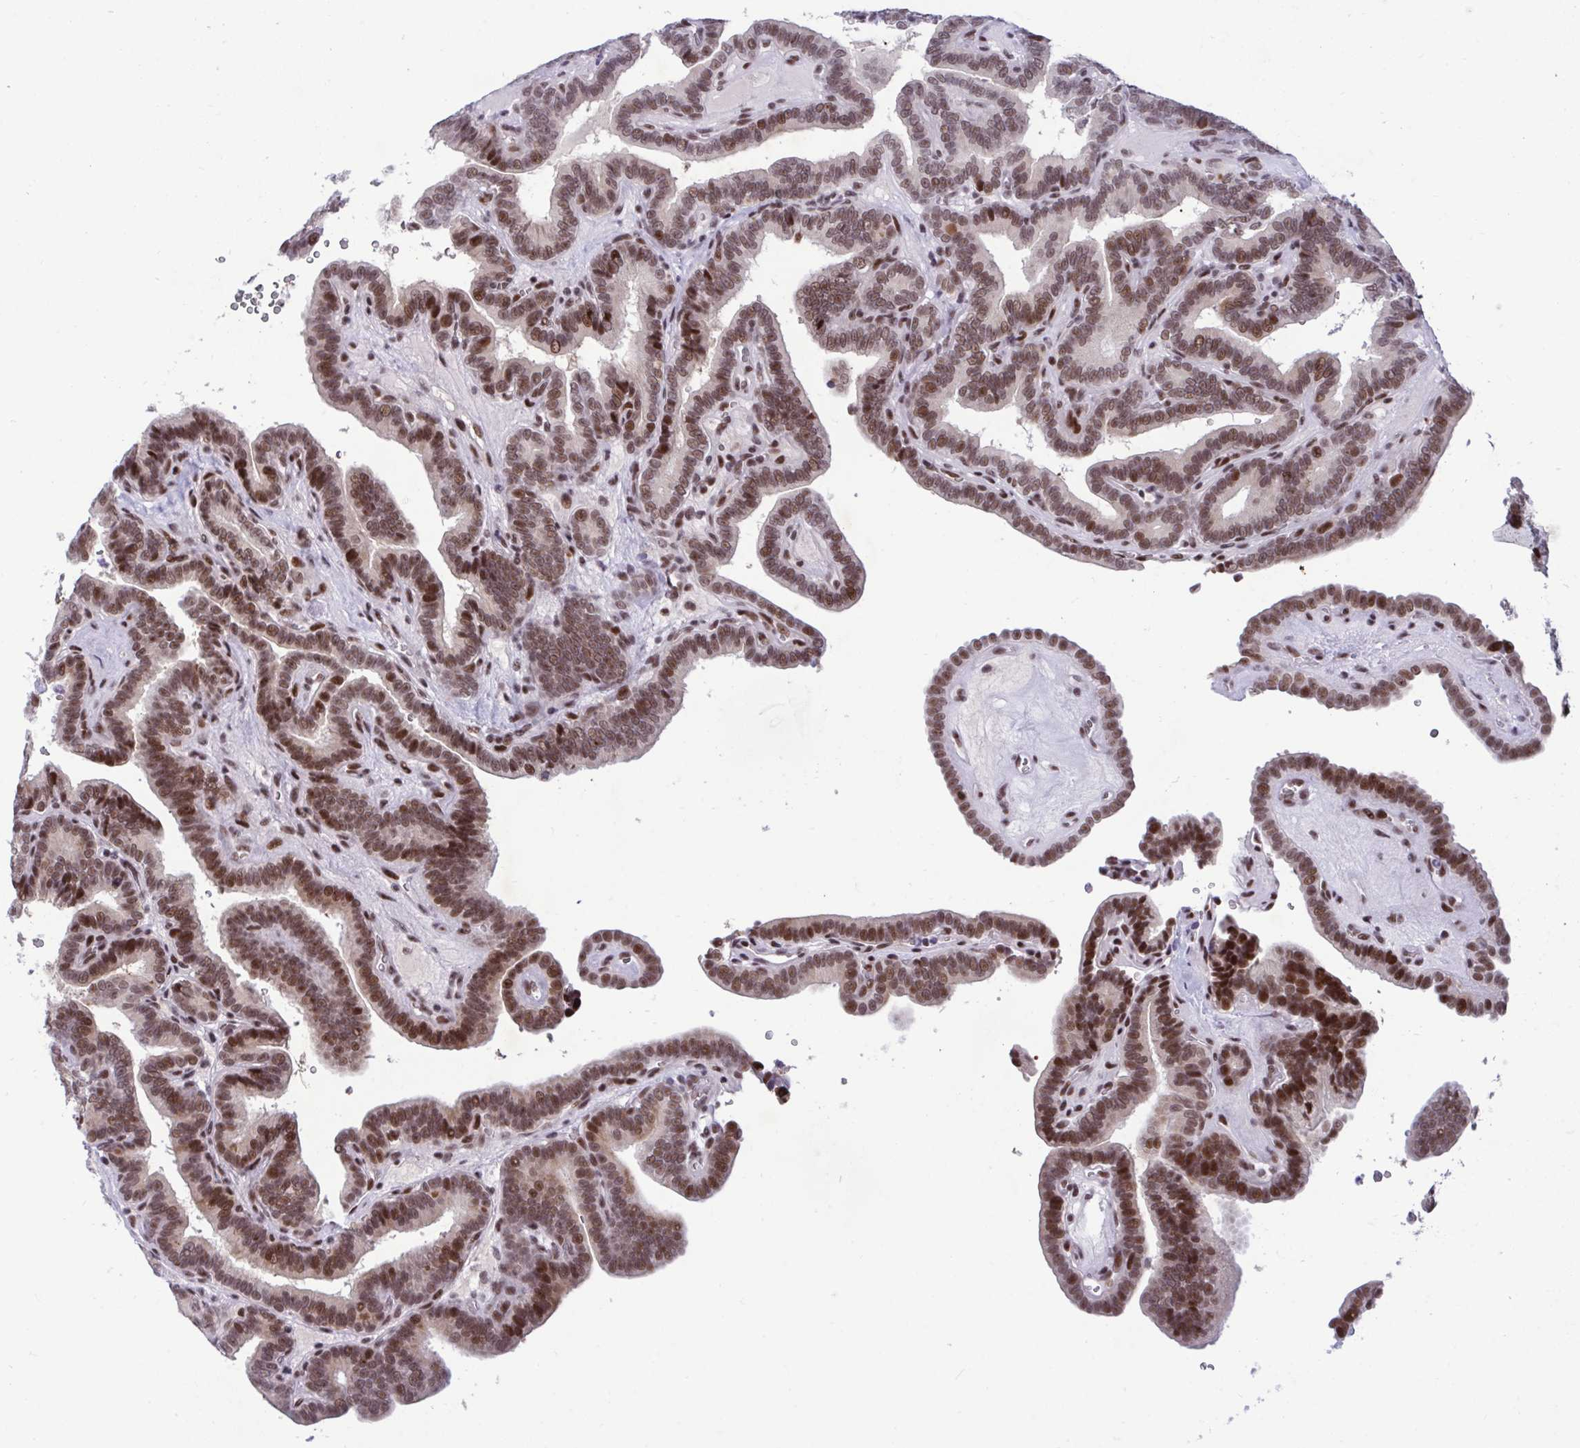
{"staining": {"intensity": "moderate", "quantity": ">75%", "location": "nuclear"}, "tissue": "thyroid cancer", "cell_type": "Tumor cells", "image_type": "cancer", "snomed": [{"axis": "morphology", "description": "Papillary adenocarcinoma, NOS"}, {"axis": "topography", "description": "Thyroid gland"}], "caption": "Protein expression analysis of papillary adenocarcinoma (thyroid) exhibits moderate nuclear positivity in about >75% of tumor cells.", "gene": "WBP11", "patient": {"sex": "female", "age": 21}}